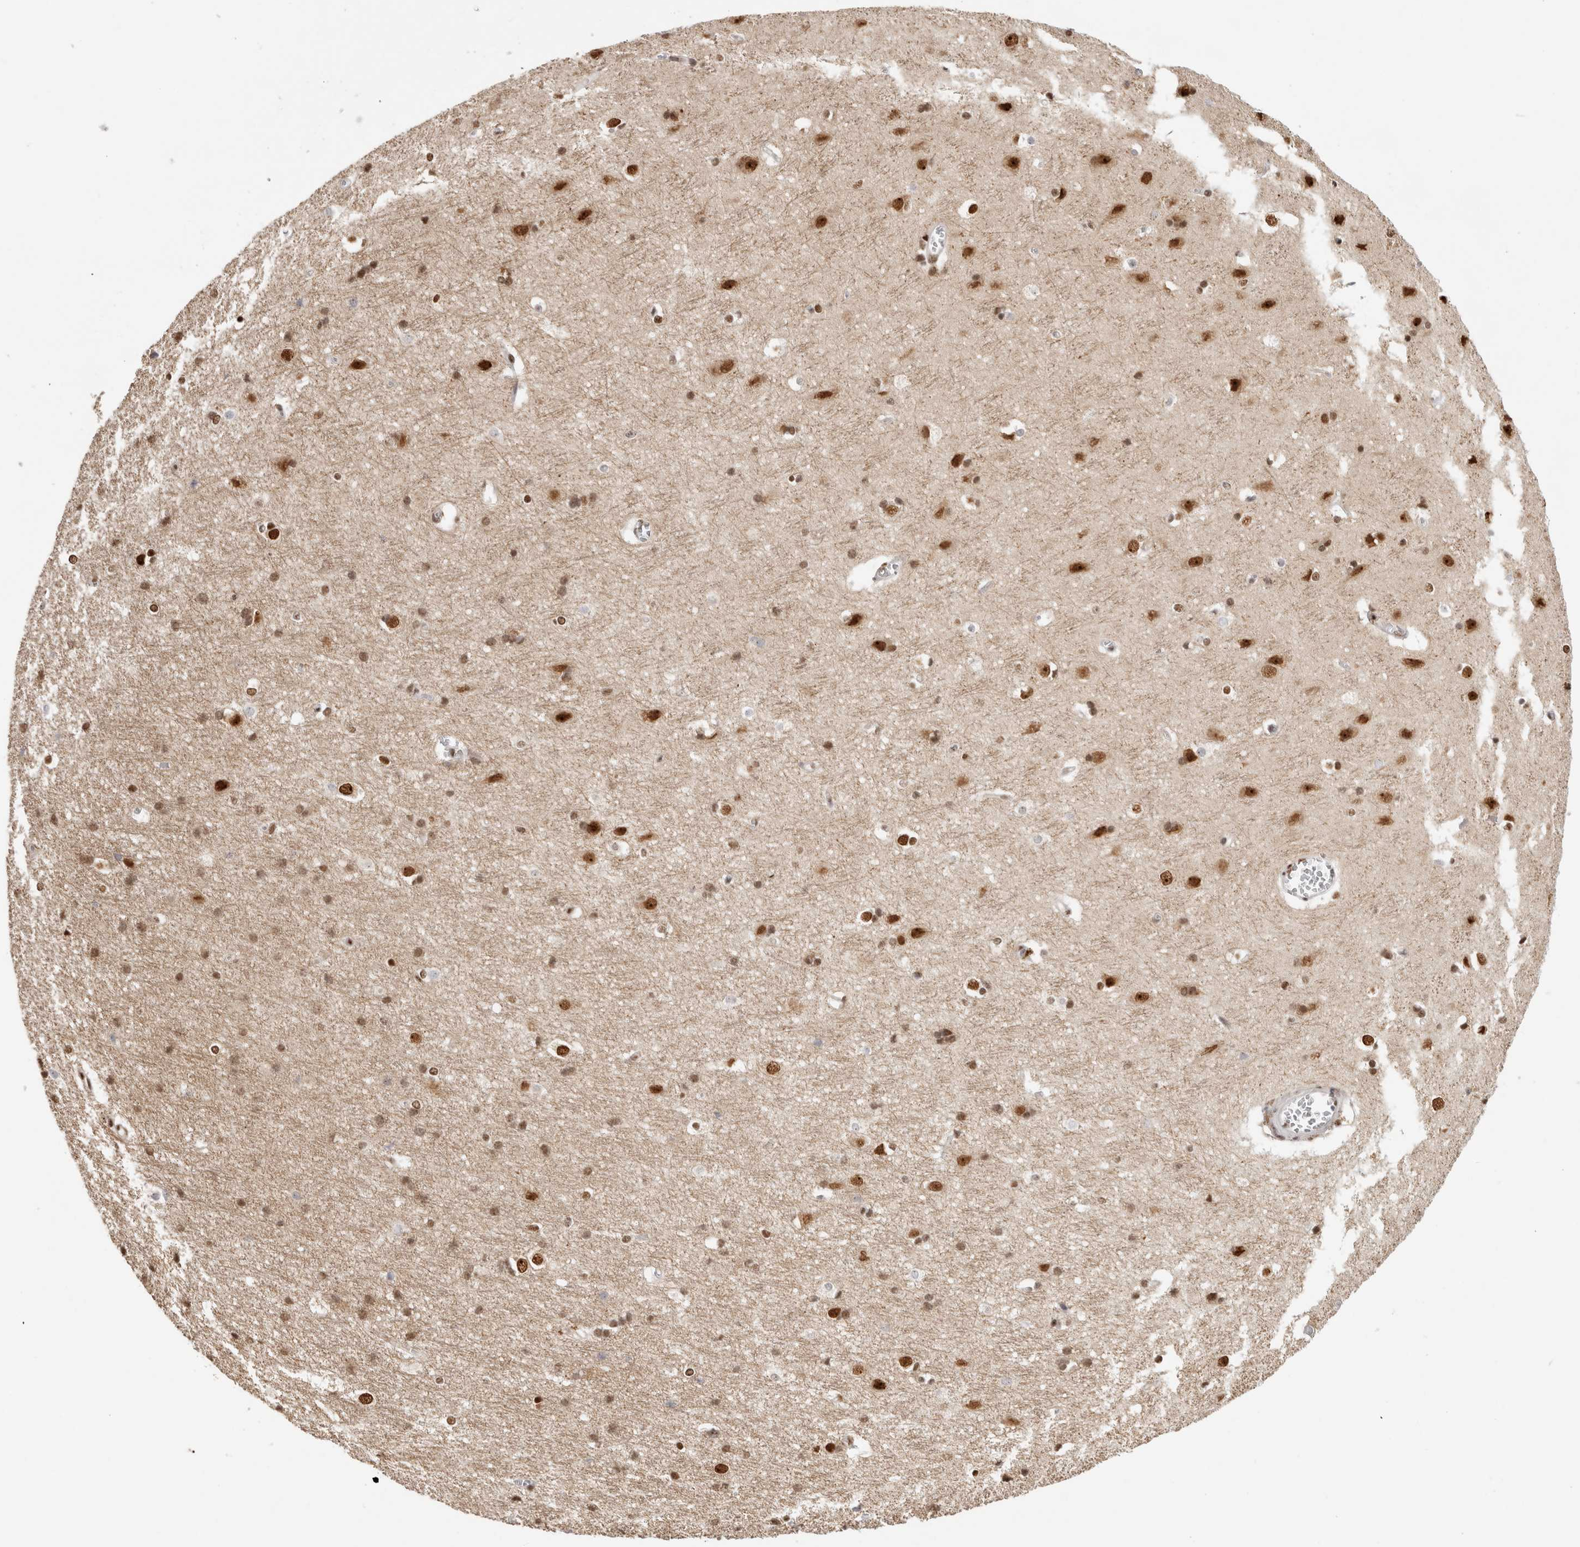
{"staining": {"intensity": "weak", "quantity": "<25%", "location": "nuclear"}, "tissue": "cerebral cortex", "cell_type": "Endothelial cells", "image_type": "normal", "snomed": [{"axis": "morphology", "description": "Normal tissue, NOS"}, {"axis": "topography", "description": "Cerebral cortex"}], "caption": "Normal cerebral cortex was stained to show a protein in brown. There is no significant staining in endothelial cells.", "gene": "EBNA1BP2", "patient": {"sex": "male", "age": 54}}